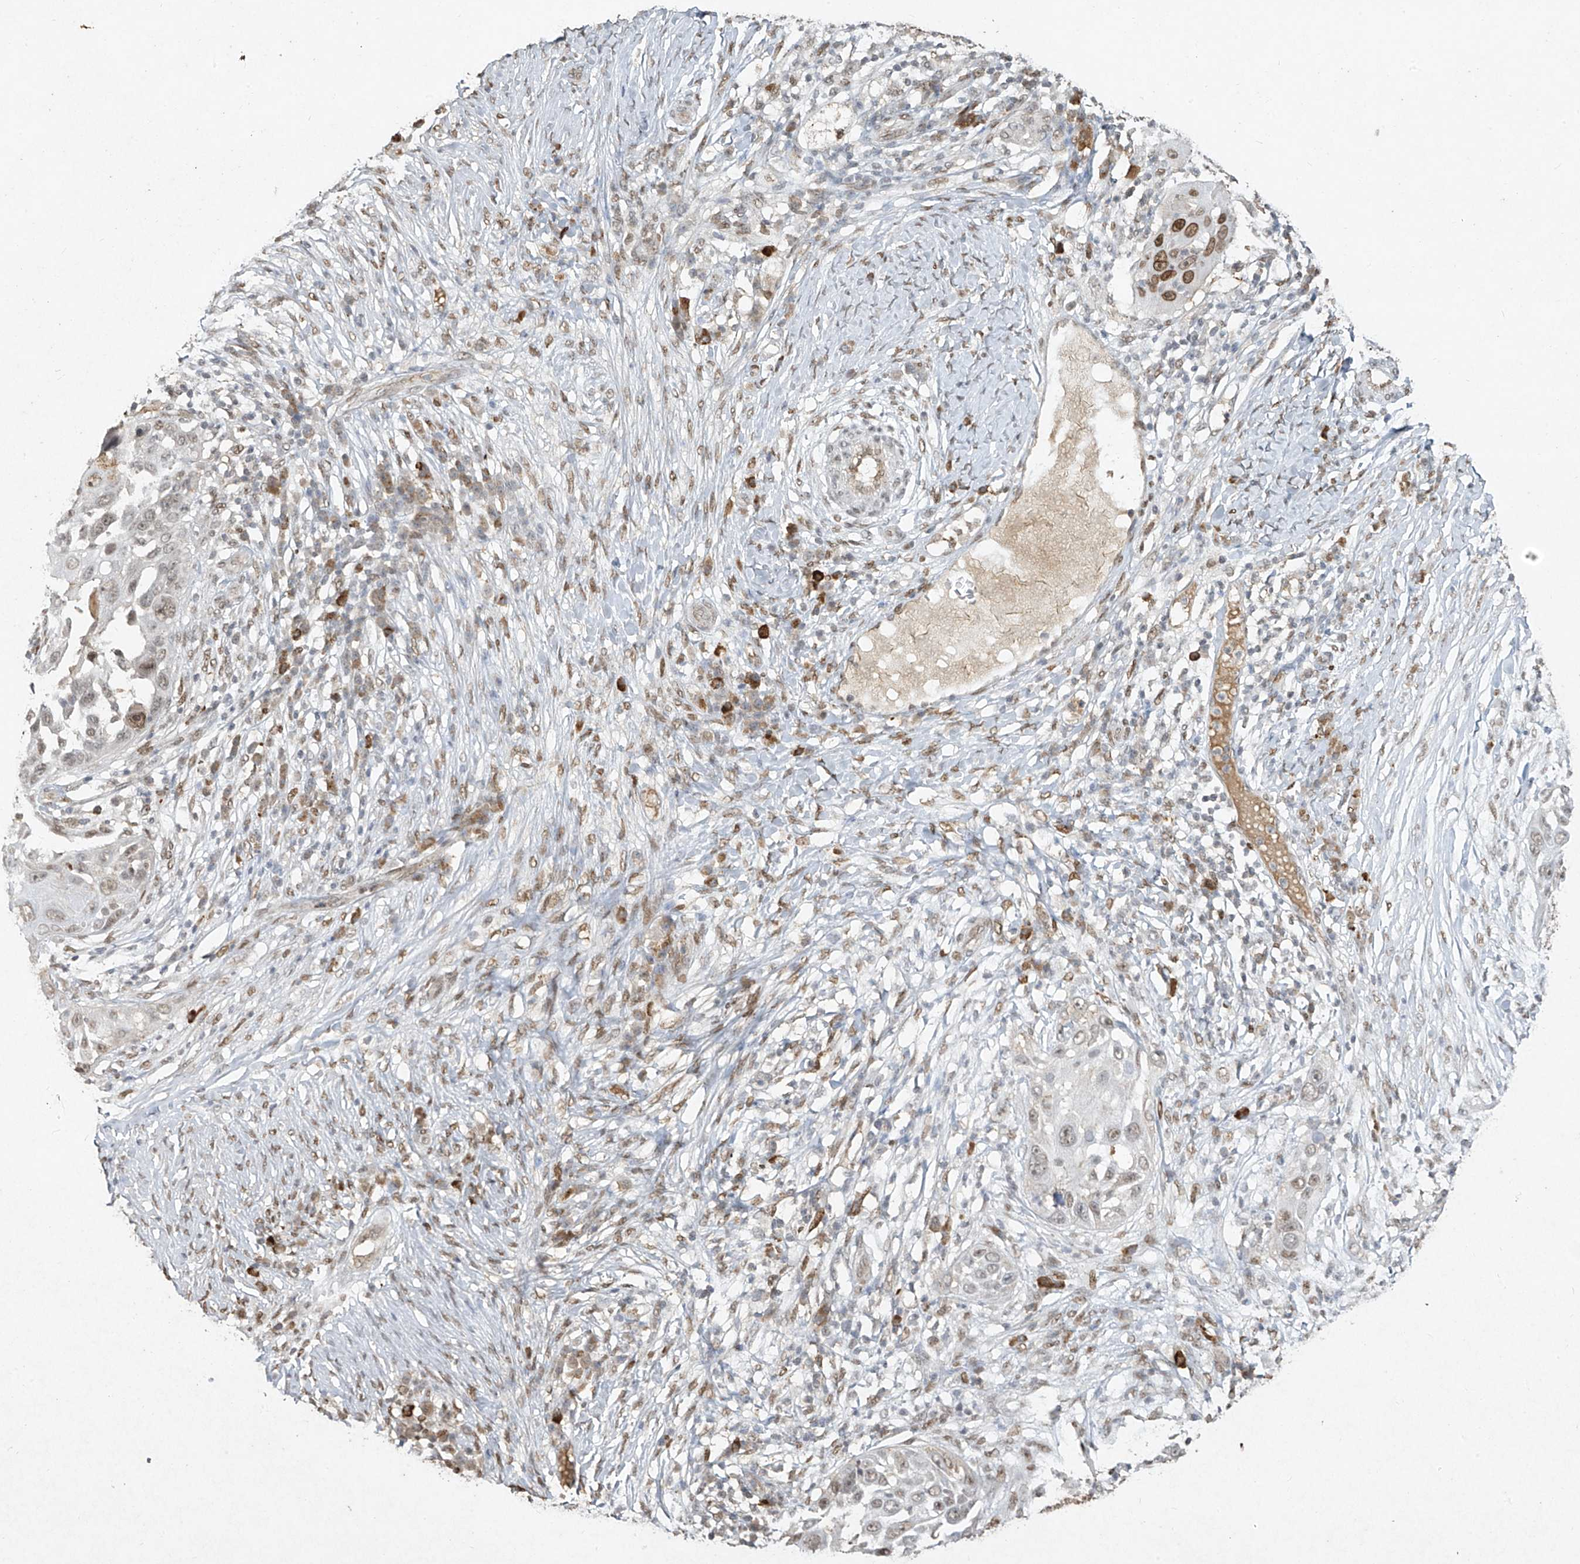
{"staining": {"intensity": "weak", "quantity": "25%-75%", "location": "nuclear"}, "tissue": "skin cancer", "cell_type": "Tumor cells", "image_type": "cancer", "snomed": [{"axis": "morphology", "description": "Squamous cell carcinoma, NOS"}, {"axis": "topography", "description": "Skin"}], "caption": "Immunohistochemical staining of human skin squamous cell carcinoma reveals weak nuclear protein positivity in about 25%-75% of tumor cells.", "gene": "ATRIP", "patient": {"sex": "female", "age": 44}}